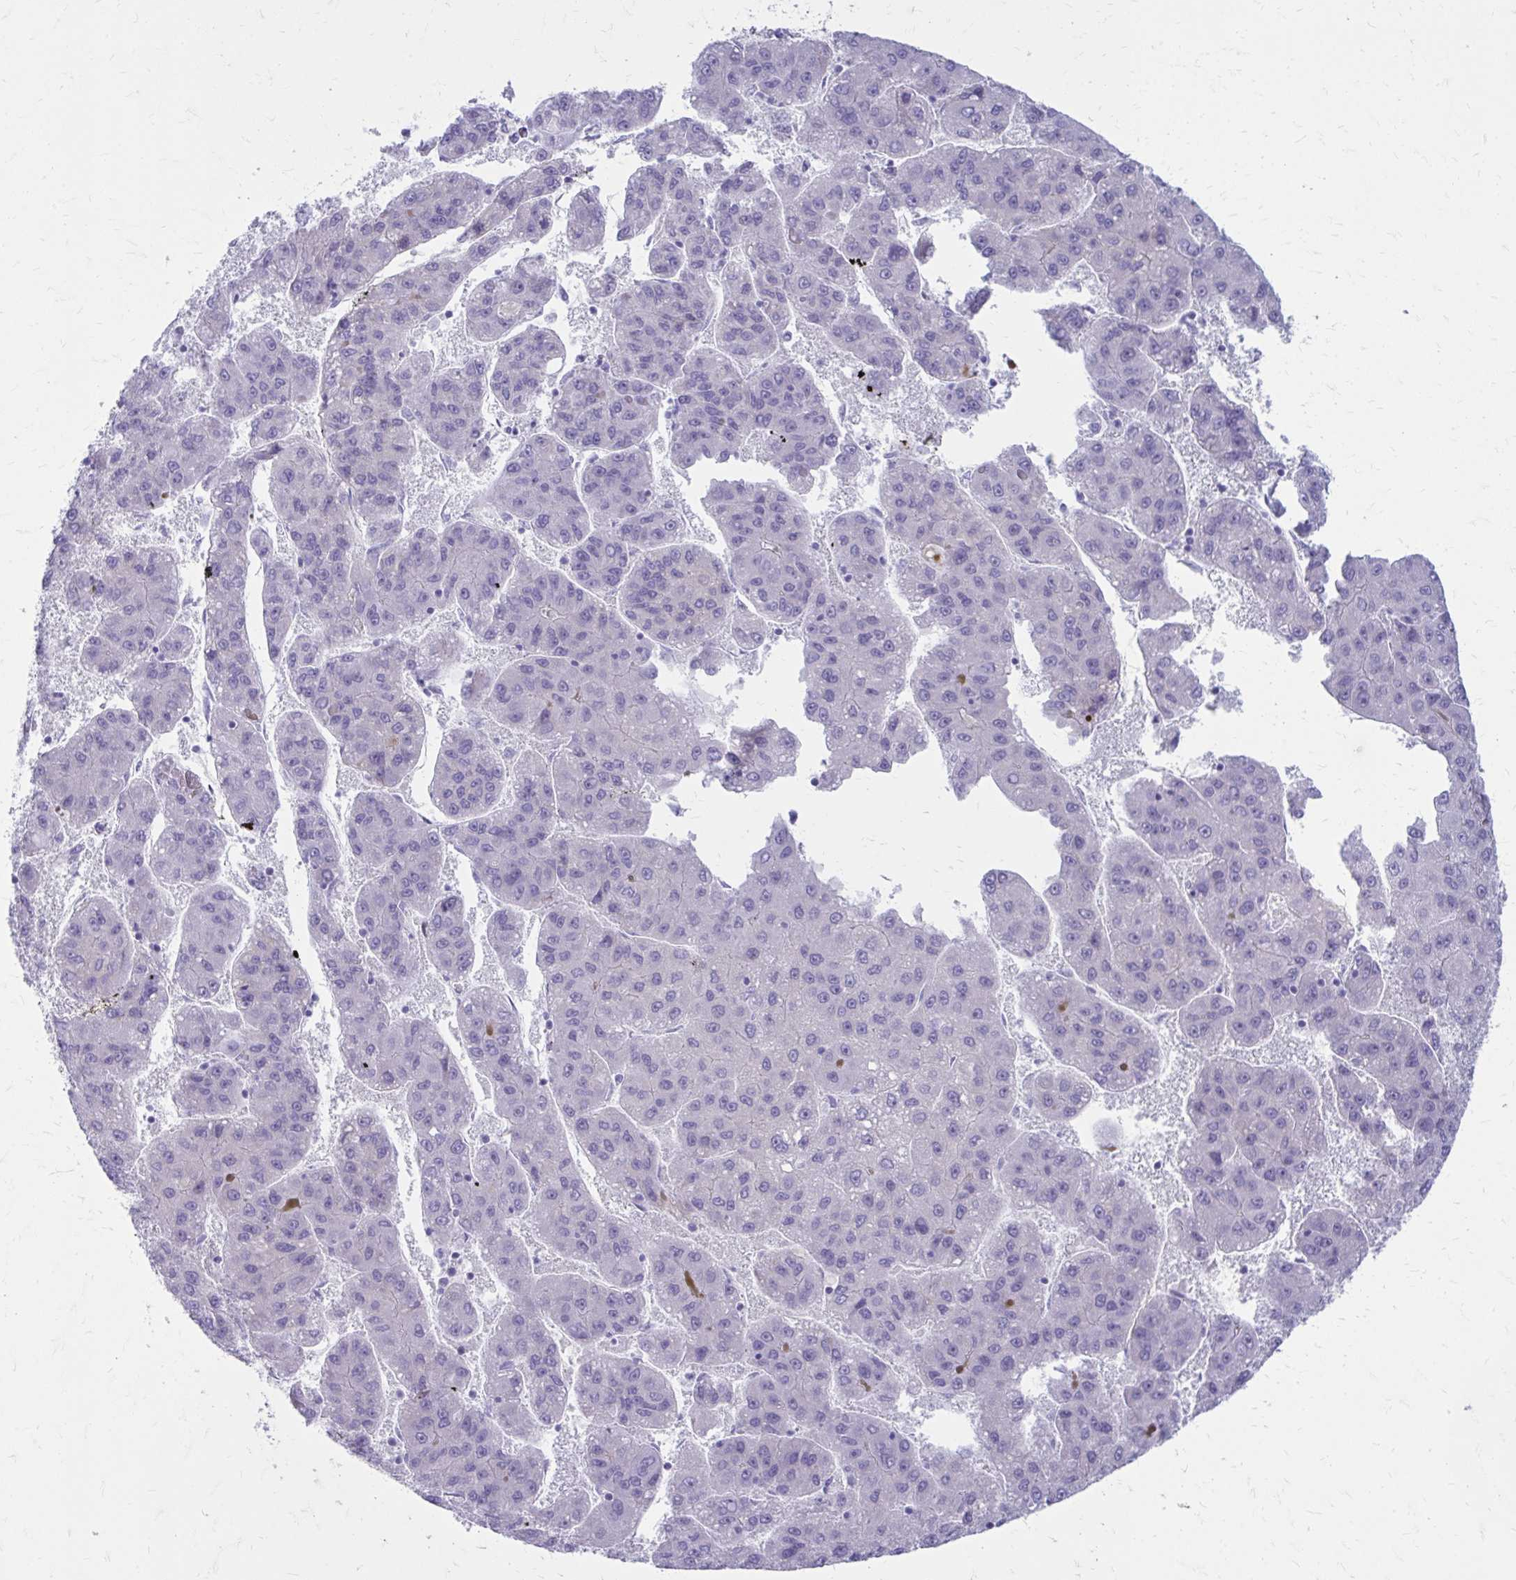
{"staining": {"intensity": "negative", "quantity": "none", "location": "none"}, "tissue": "liver cancer", "cell_type": "Tumor cells", "image_type": "cancer", "snomed": [{"axis": "morphology", "description": "Carcinoma, Hepatocellular, NOS"}, {"axis": "topography", "description": "Liver"}], "caption": "Immunohistochemical staining of human hepatocellular carcinoma (liver) reveals no significant positivity in tumor cells. (DAB (3,3'-diaminobenzidine) immunohistochemistry with hematoxylin counter stain).", "gene": "LCN15", "patient": {"sex": "female", "age": 82}}